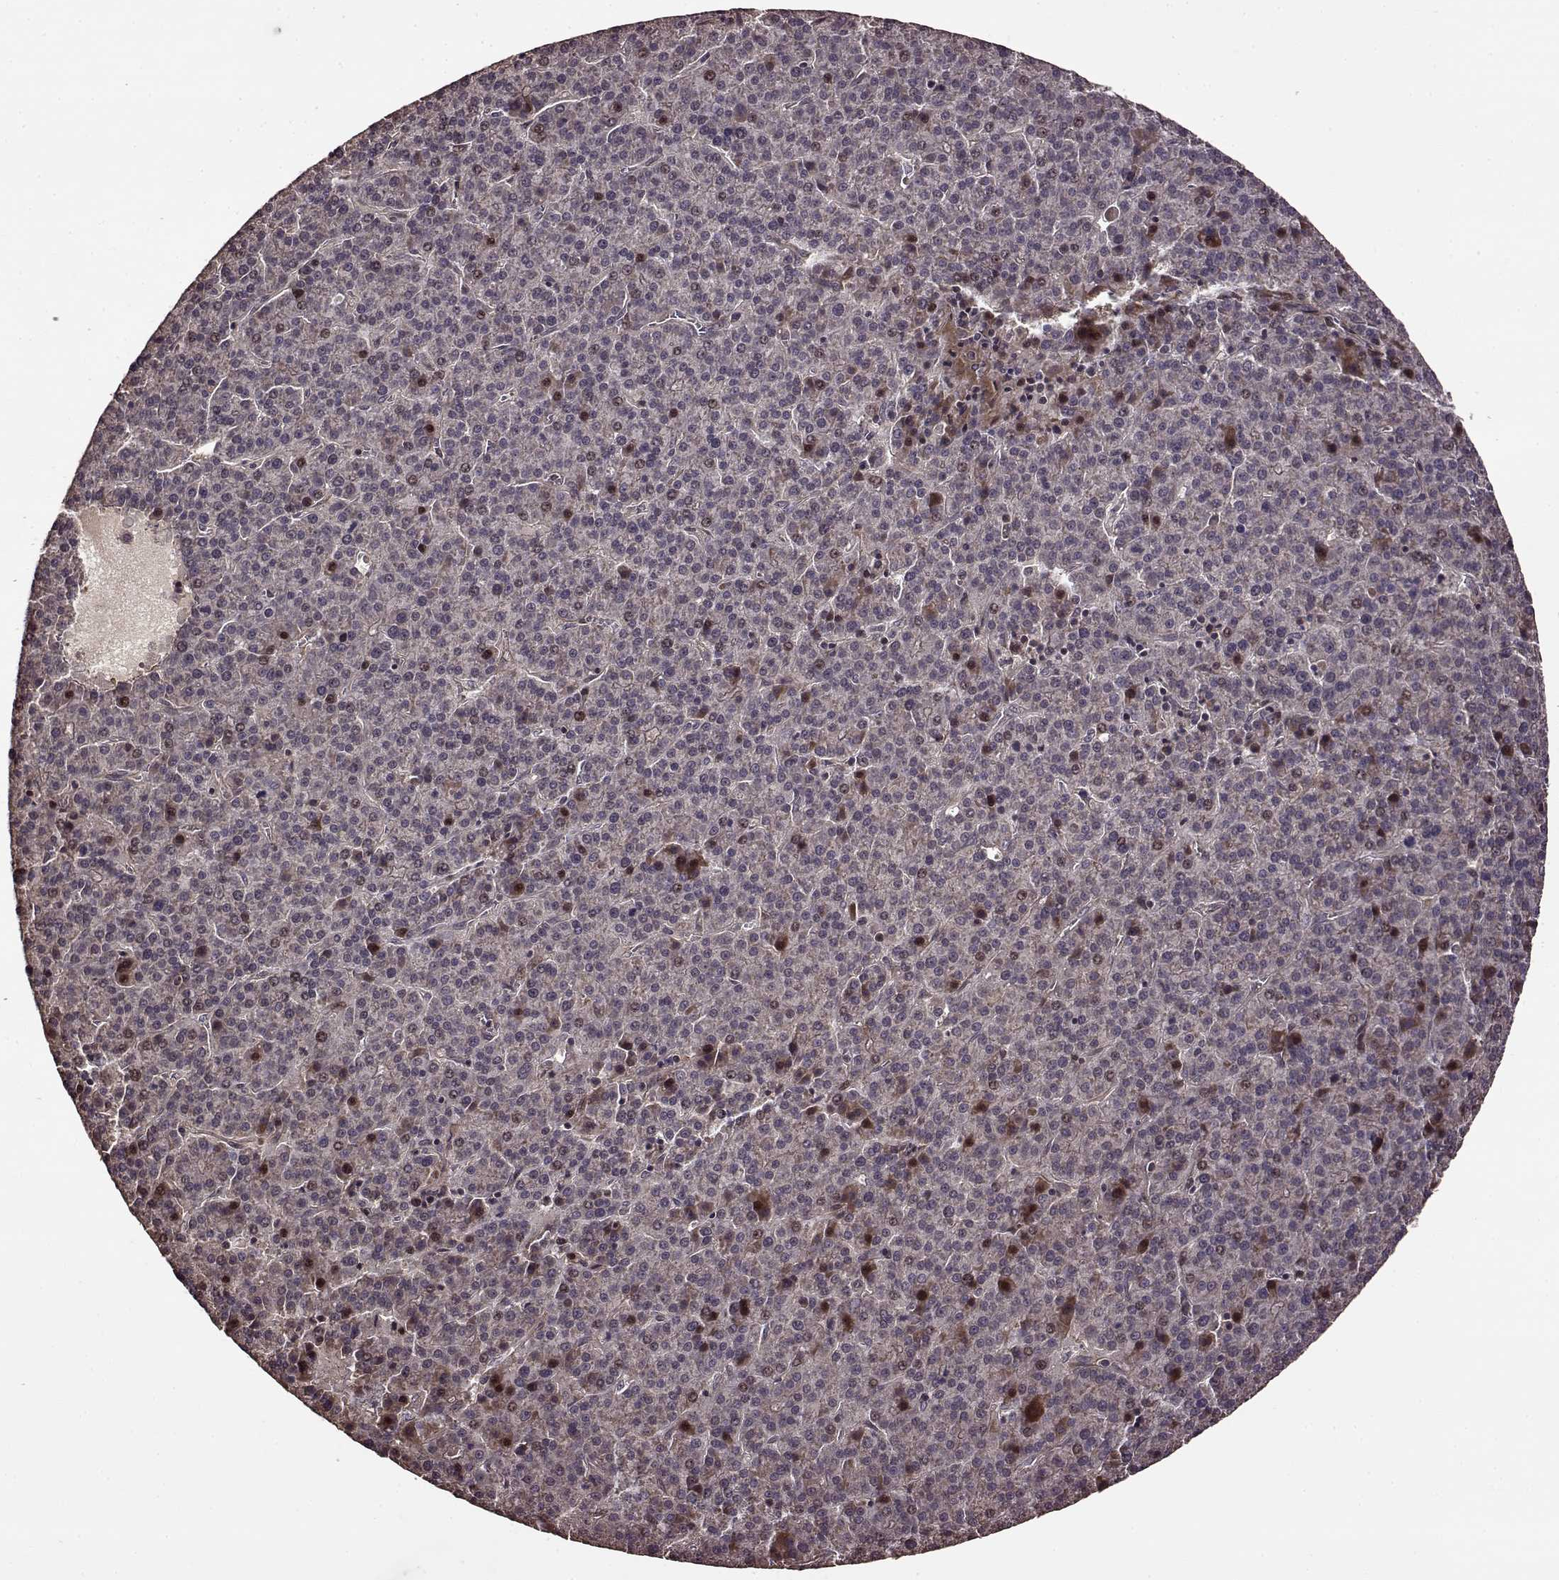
{"staining": {"intensity": "weak", "quantity": "<25%", "location": "nuclear"}, "tissue": "liver cancer", "cell_type": "Tumor cells", "image_type": "cancer", "snomed": [{"axis": "morphology", "description": "Carcinoma, Hepatocellular, NOS"}, {"axis": "topography", "description": "Liver"}], "caption": "High power microscopy micrograph of an immunohistochemistry (IHC) histopathology image of hepatocellular carcinoma (liver), revealing no significant staining in tumor cells.", "gene": "FBXW11", "patient": {"sex": "female", "age": 58}}